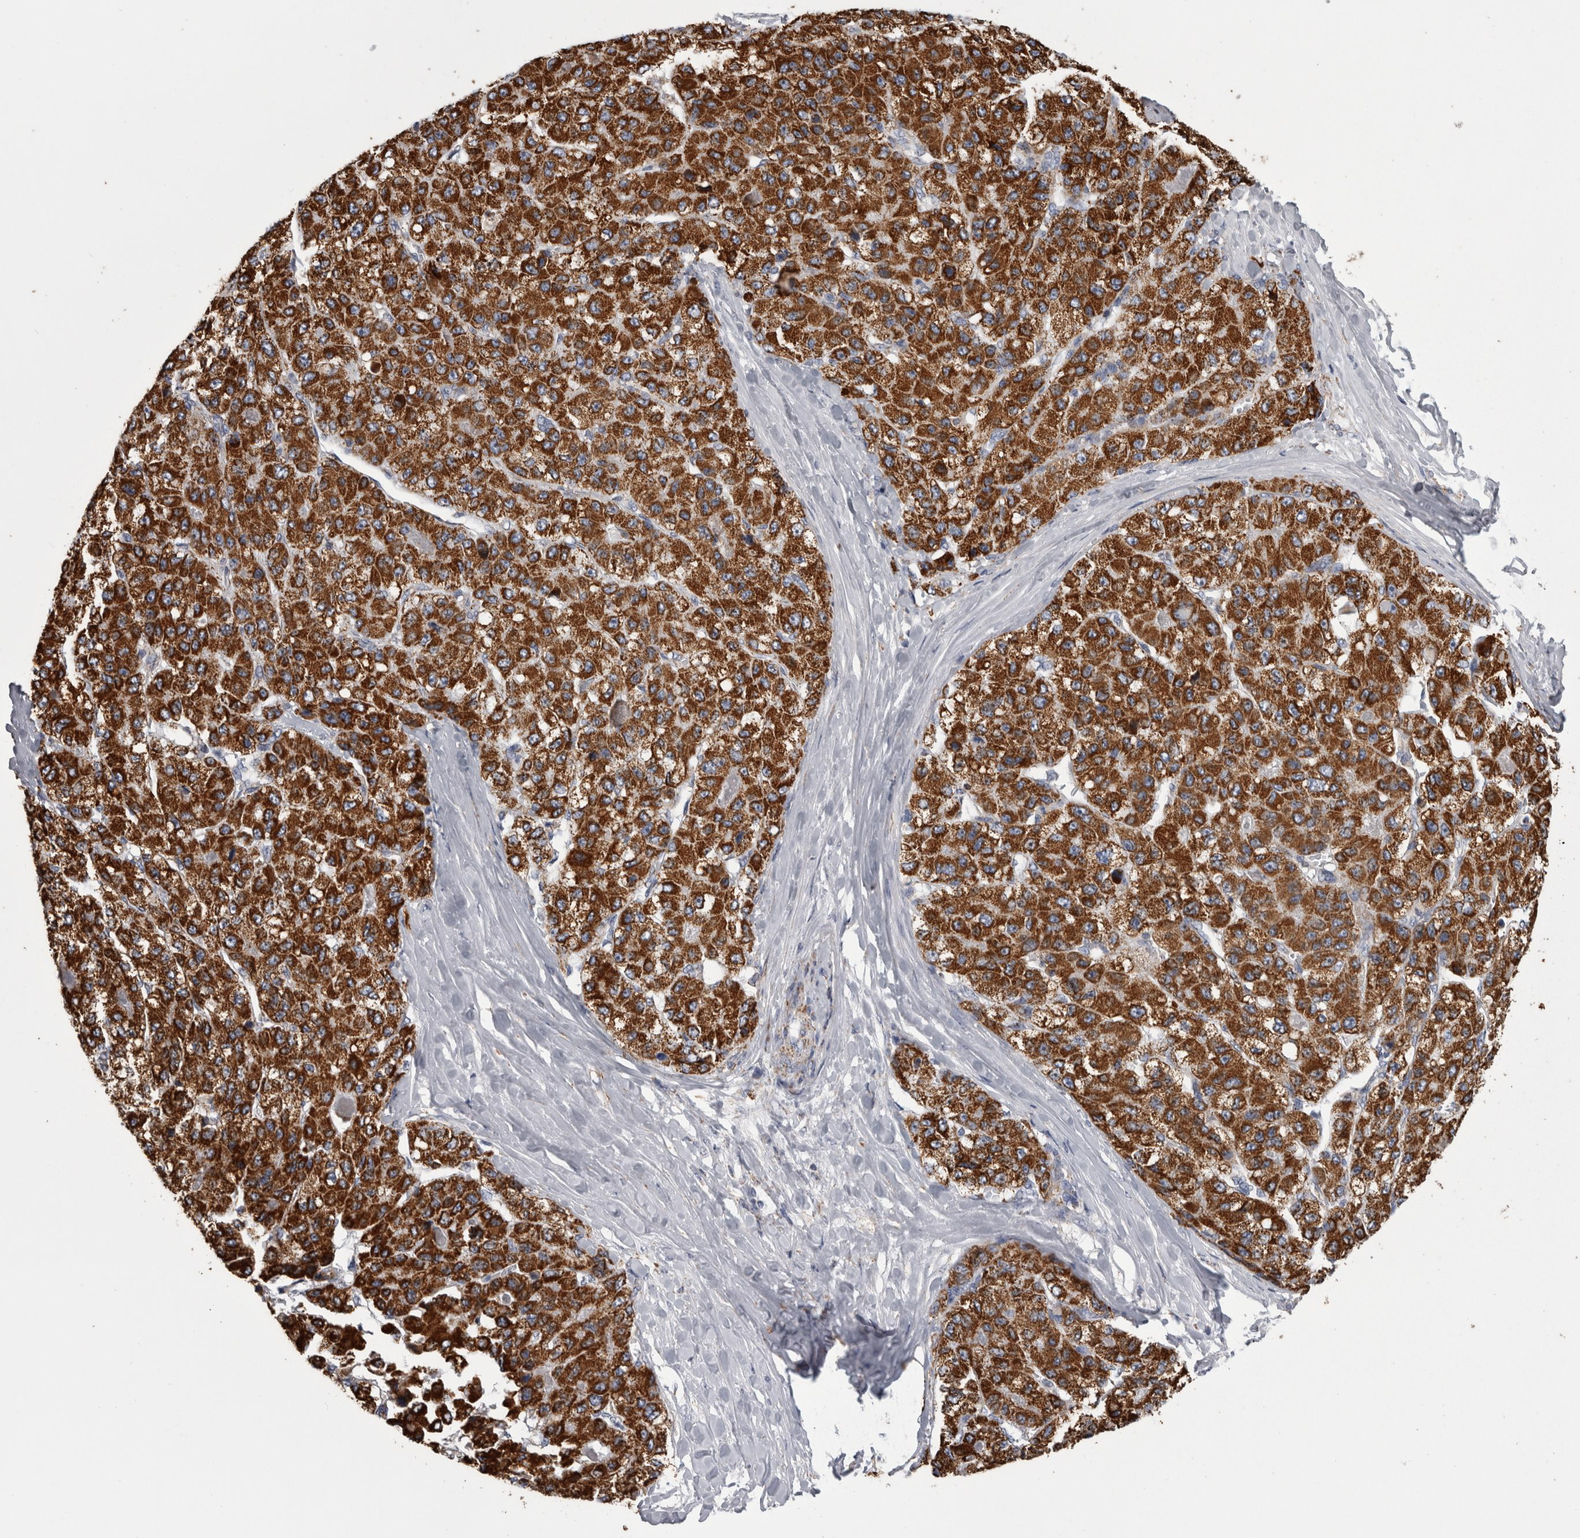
{"staining": {"intensity": "strong", "quantity": ">75%", "location": "cytoplasmic/membranous"}, "tissue": "liver cancer", "cell_type": "Tumor cells", "image_type": "cancer", "snomed": [{"axis": "morphology", "description": "Carcinoma, Hepatocellular, NOS"}, {"axis": "topography", "description": "Liver"}], "caption": "Tumor cells exhibit high levels of strong cytoplasmic/membranous positivity in about >75% of cells in hepatocellular carcinoma (liver).", "gene": "MDH2", "patient": {"sex": "male", "age": 80}}